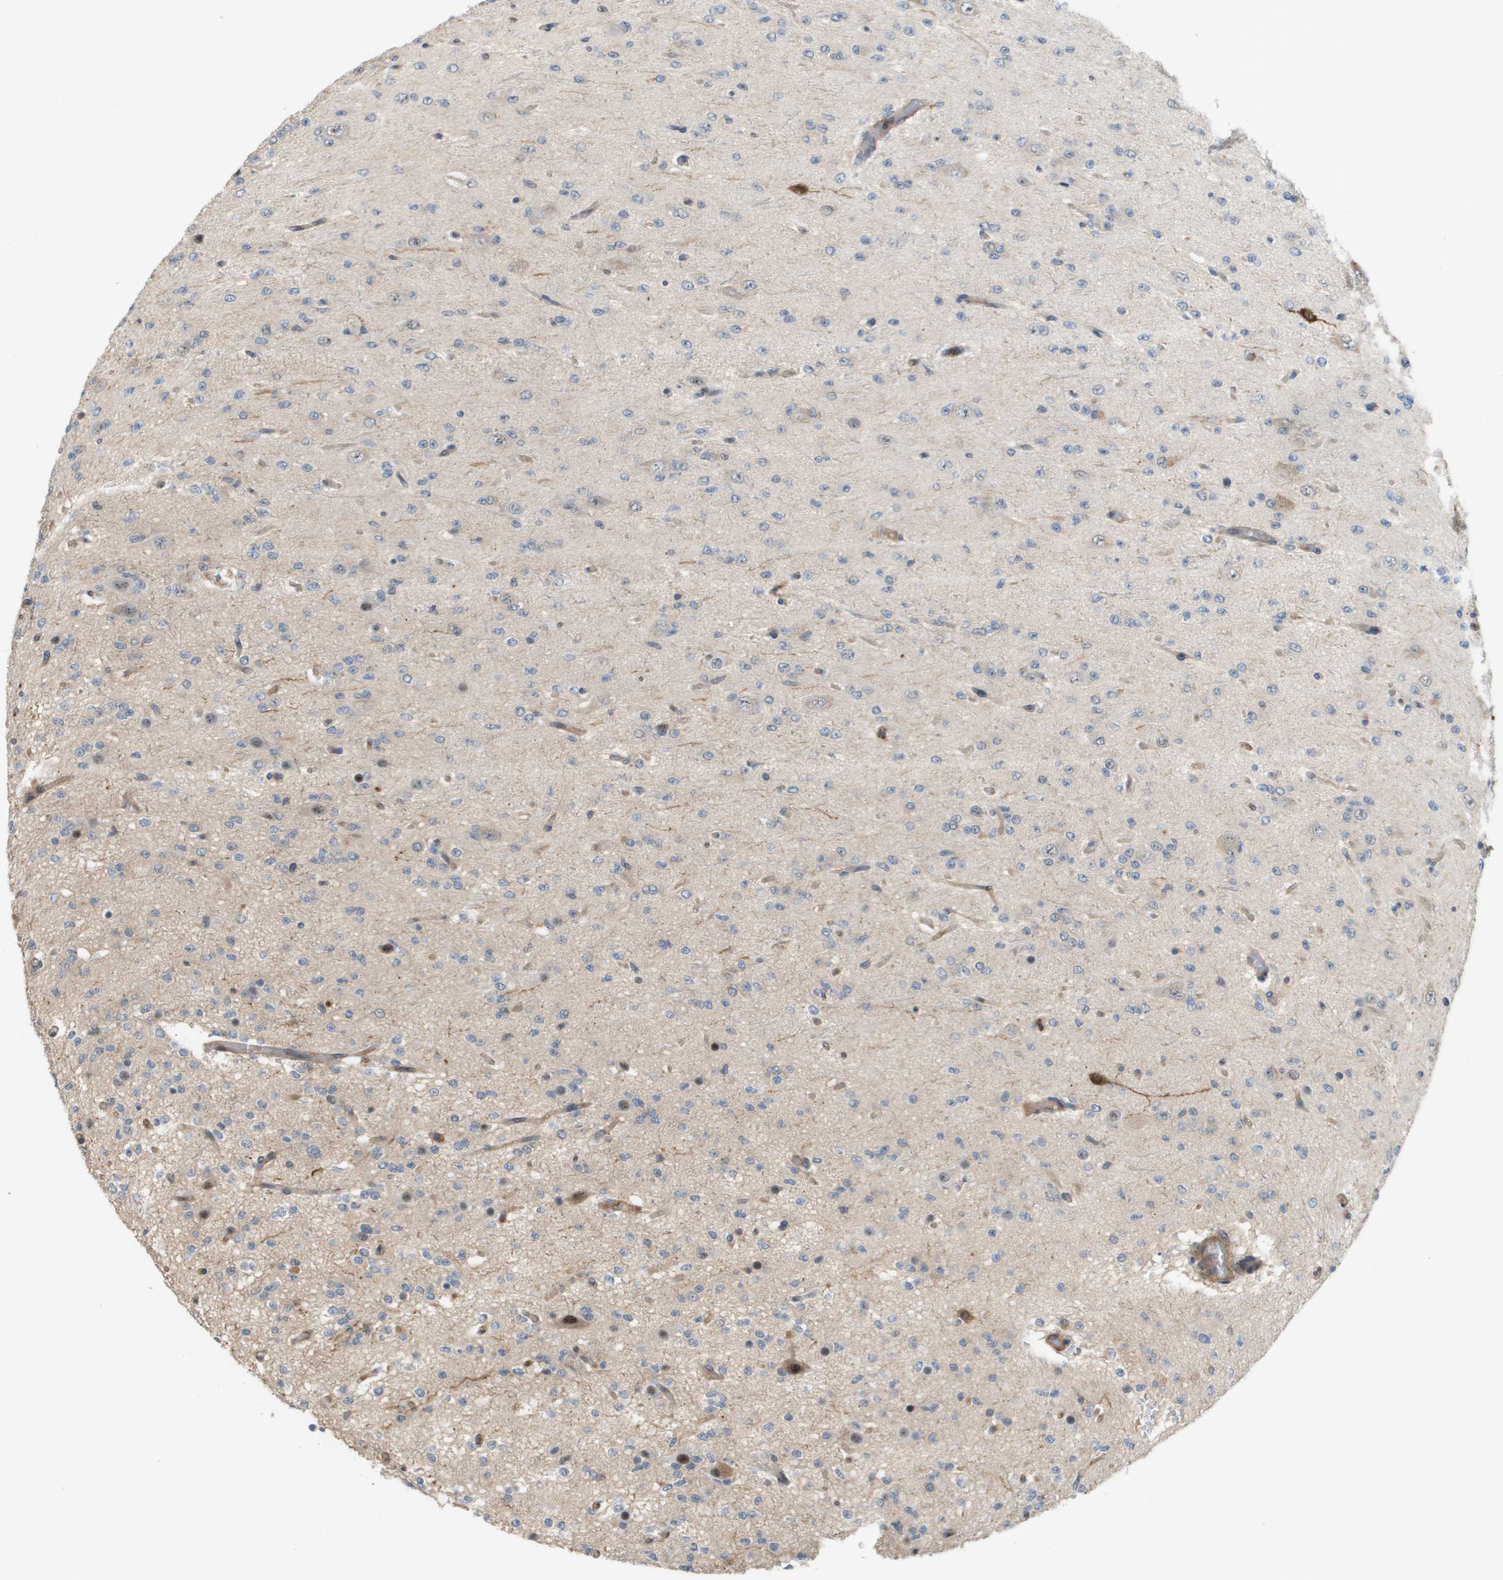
{"staining": {"intensity": "negative", "quantity": "none", "location": "none"}, "tissue": "glioma", "cell_type": "Tumor cells", "image_type": "cancer", "snomed": [{"axis": "morphology", "description": "Glioma, malignant, Low grade"}, {"axis": "topography", "description": "Brain"}], "caption": "A micrograph of glioma stained for a protein shows no brown staining in tumor cells.", "gene": "RNF112", "patient": {"sex": "male", "age": 38}}